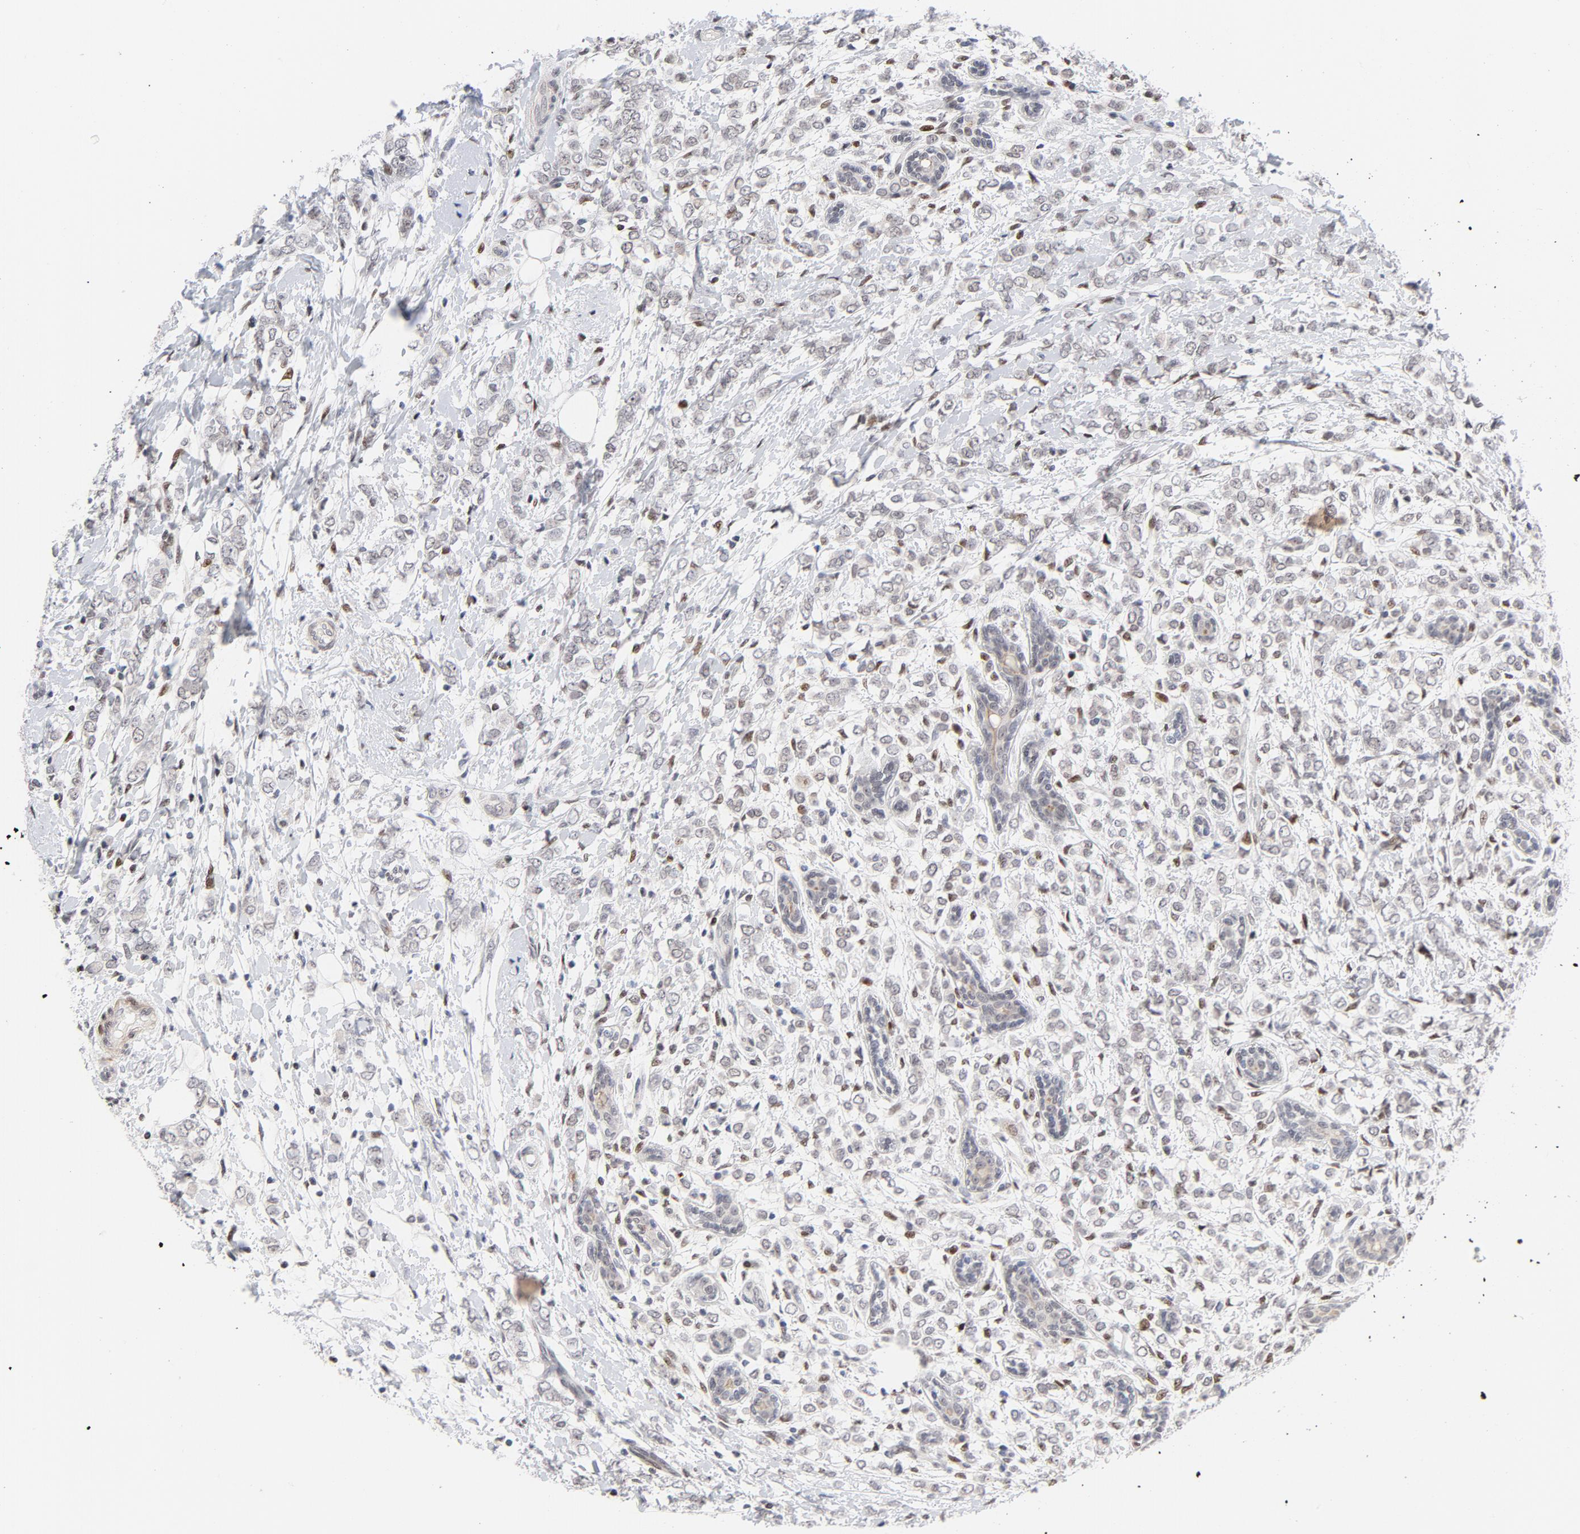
{"staining": {"intensity": "weak", "quantity": "<25%", "location": "nuclear"}, "tissue": "breast cancer", "cell_type": "Tumor cells", "image_type": "cancer", "snomed": [{"axis": "morphology", "description": "Normal tissue, NOS"}, {"axis": "morphology", "description": "Lobular carcinoma"}, {"axis": "topography", "description": "Breast"}], "caption": "This is an immunohistochemistry (IHC) histopathology image of human lobular carcinoma (breast). There is no expression in tumor cells.", "gene": "NFIC", "patient": {"sex": "female", "age": 47}}